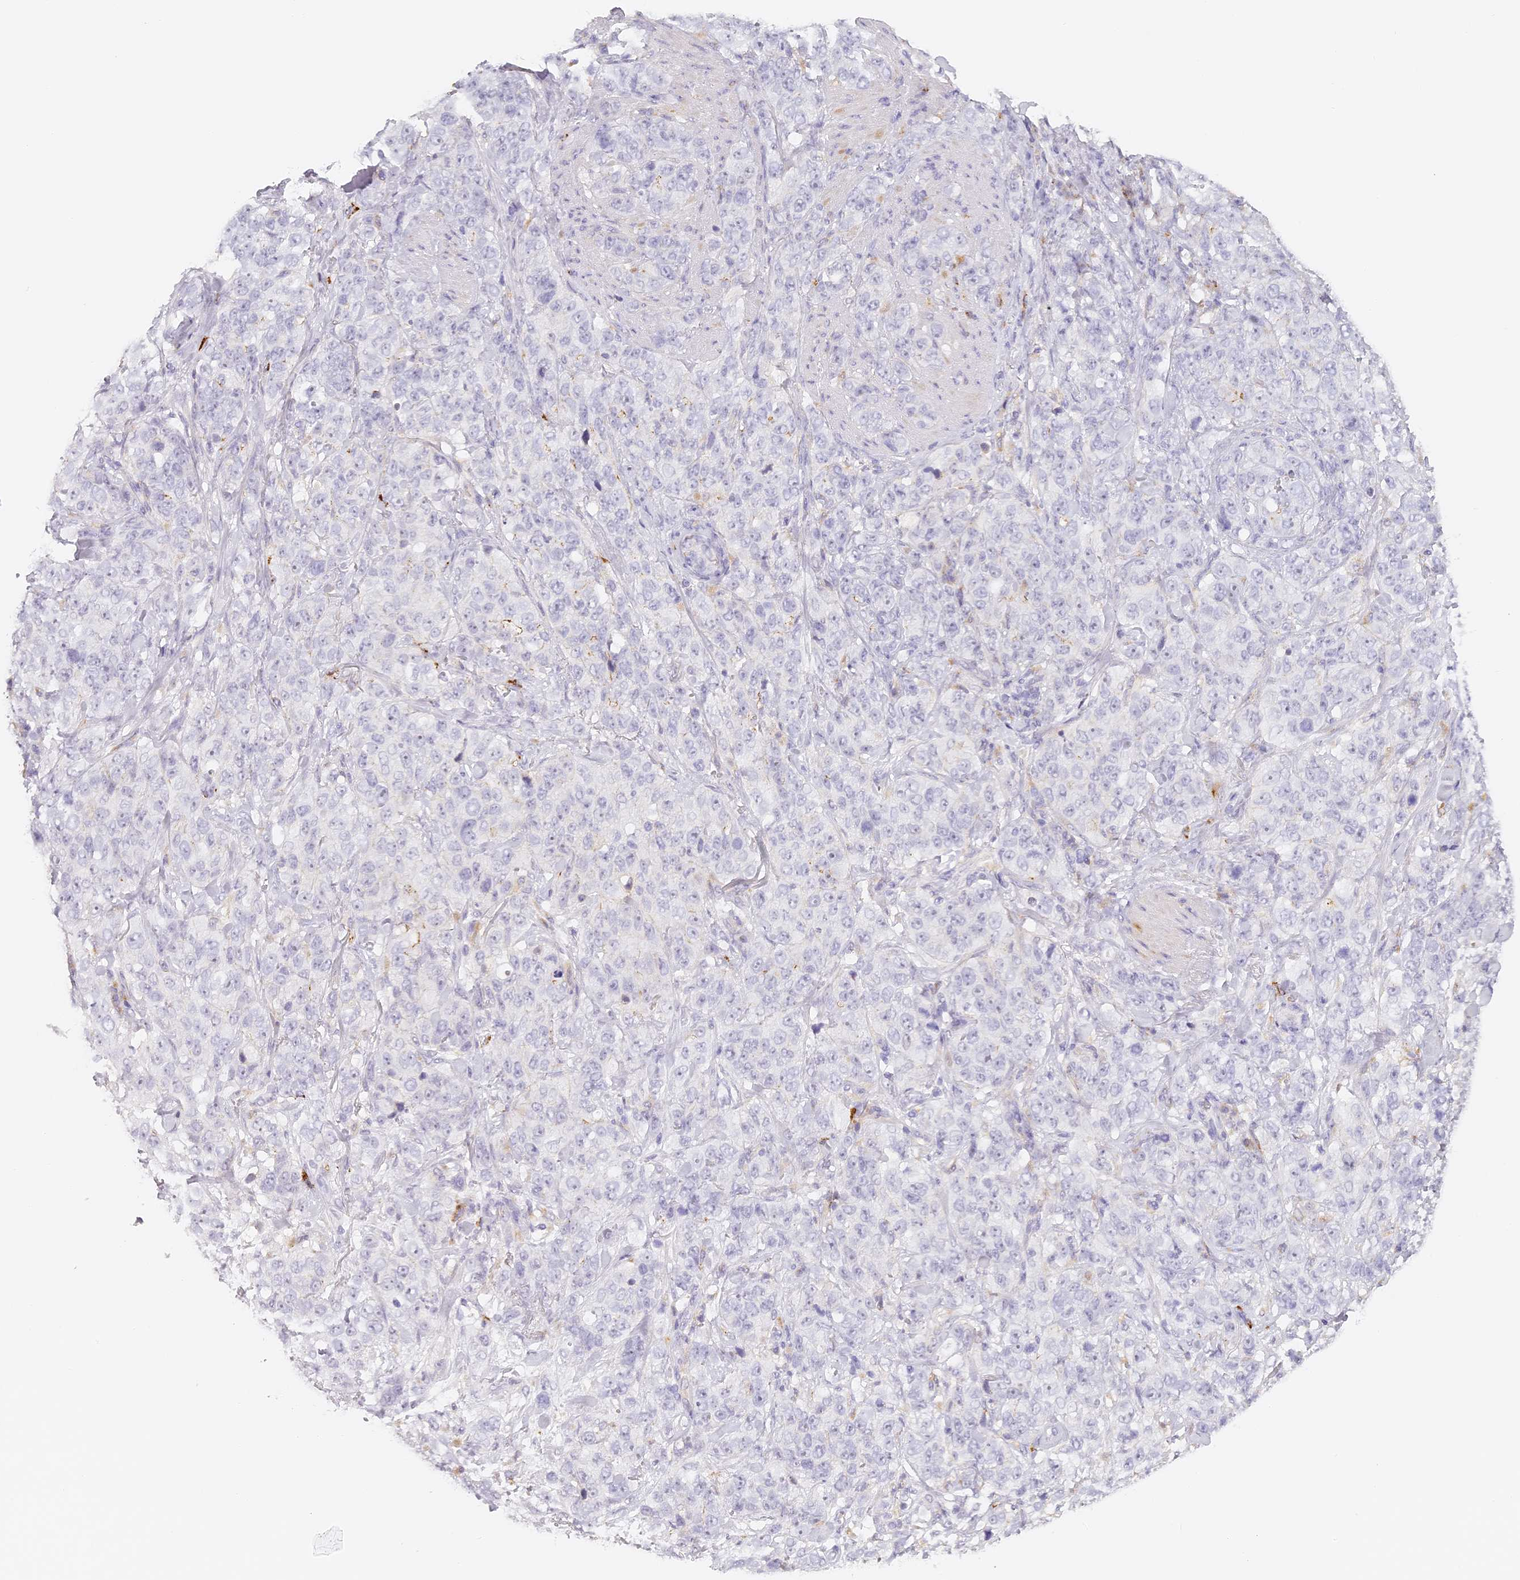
{"staining": {"intensity": "negative", "quantity": "none", "location": "none"}, "tissue": "stomach cancer", "cell_type": "Tumor cells", "image_type": "cancer", "snomed": [{"axis": "morphology", "description": "Adenocarcinoma, NOS"}, {"axis": "topography", "description": "Stomach"}], "caption": "This photomicrograph is of stomach adenocarcinoma stained with IHC to label a protein in brown with the nuclei are counter-stained blue. There is no expression in tumor cells. (Brightfield microscopy of DAB (3,3'-diaminobenzidine) IHC at high magnification).", "gene": "ELL3", "patient": {"sex": "male", "age": 48}}